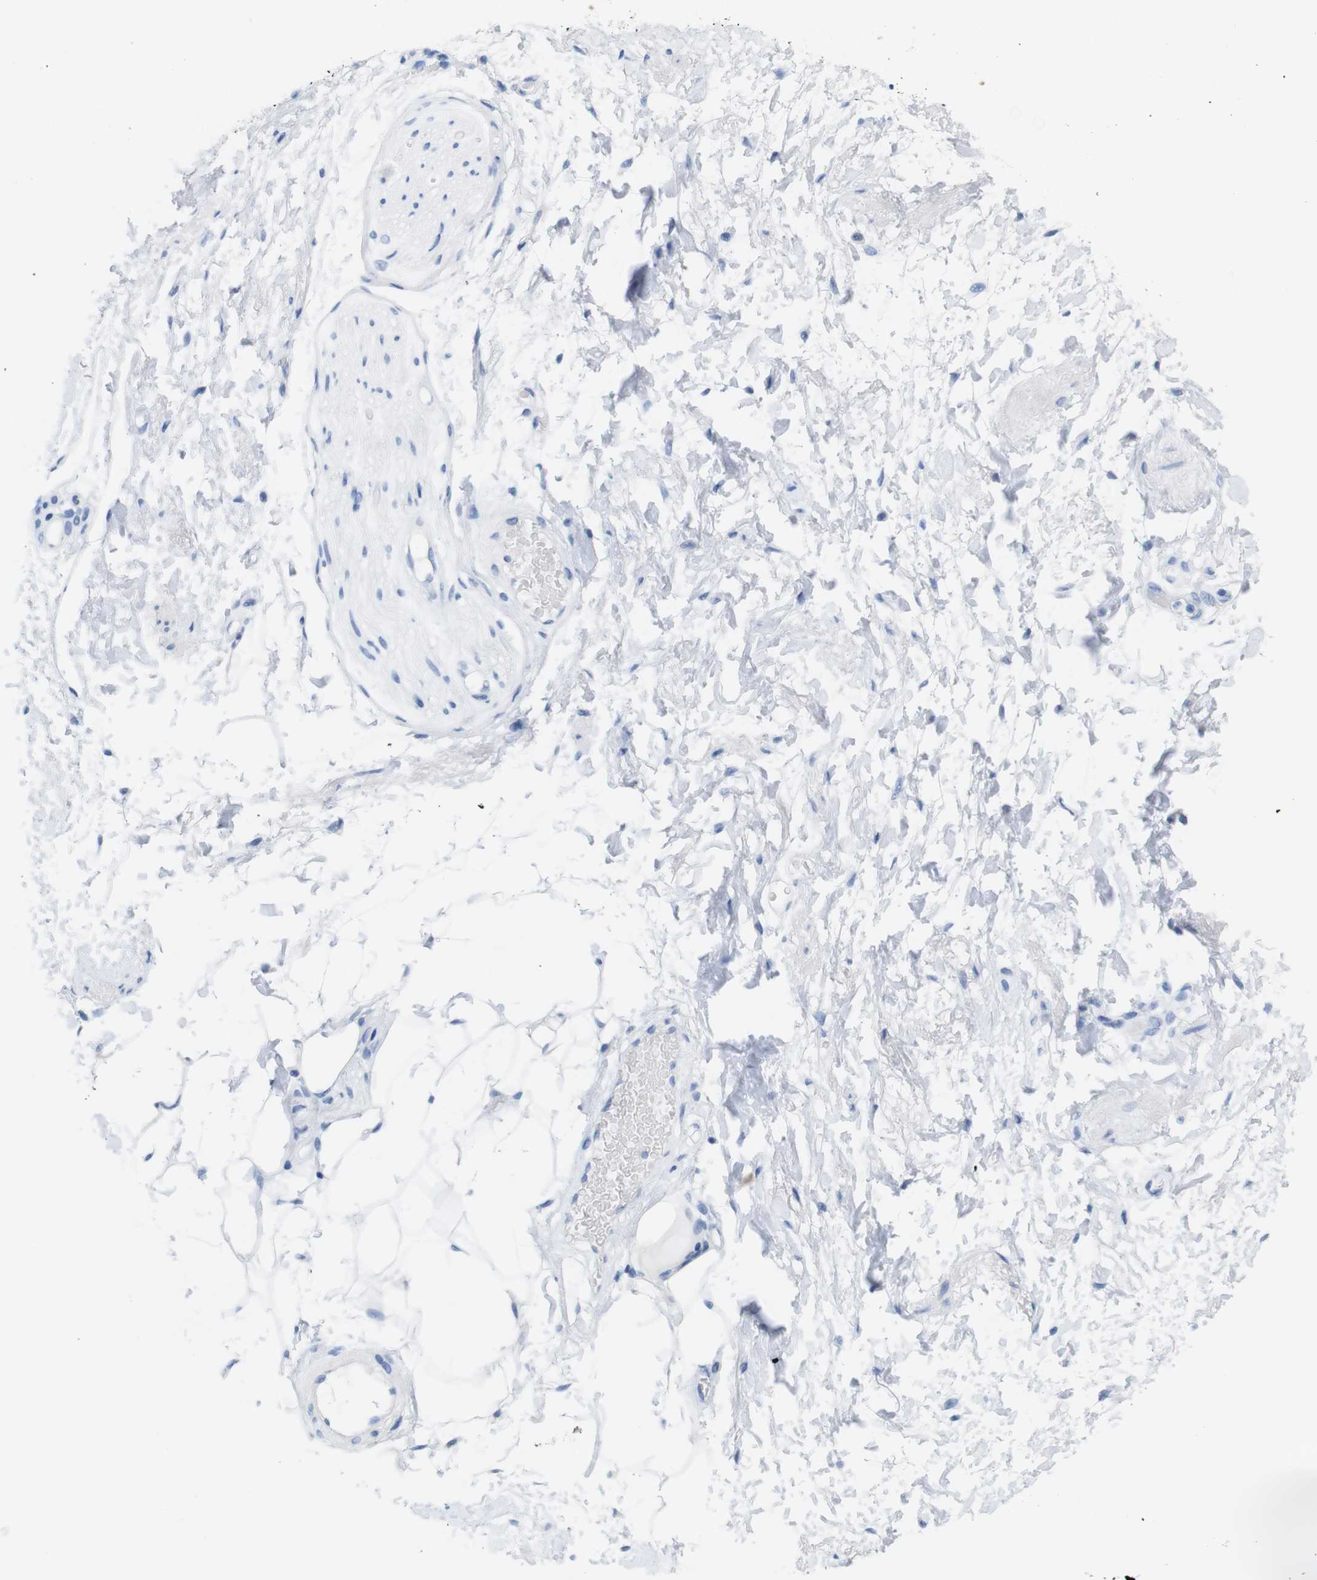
{"staining": {"intensity": "negative", "quantity": "none", "location": "none"}, "tissue": "adipose tissue", "cell_type": "Adipocytes", "image_type": "normal", "snomed": [{"axis": "morphology", "description": "Normal tissue, NOS"}, {"axis": "topography", "description": "Soft tissue"}, {"axis": "topography", "description": "Peripheral nerve tissue"}], "caption": "Immunohistochemical staining of unremarkable human adipose tissue exhibits no significant expression in adipocytes. The staining was performed using DAB (3,3'-diaminobenzidine) to visualize the protein expression in brown, while the nuclei were stained in blue with hematoxylin (Magnification: 20x).", "gene": "LAG3", "patient": {"sex": "female", "age": 71}}